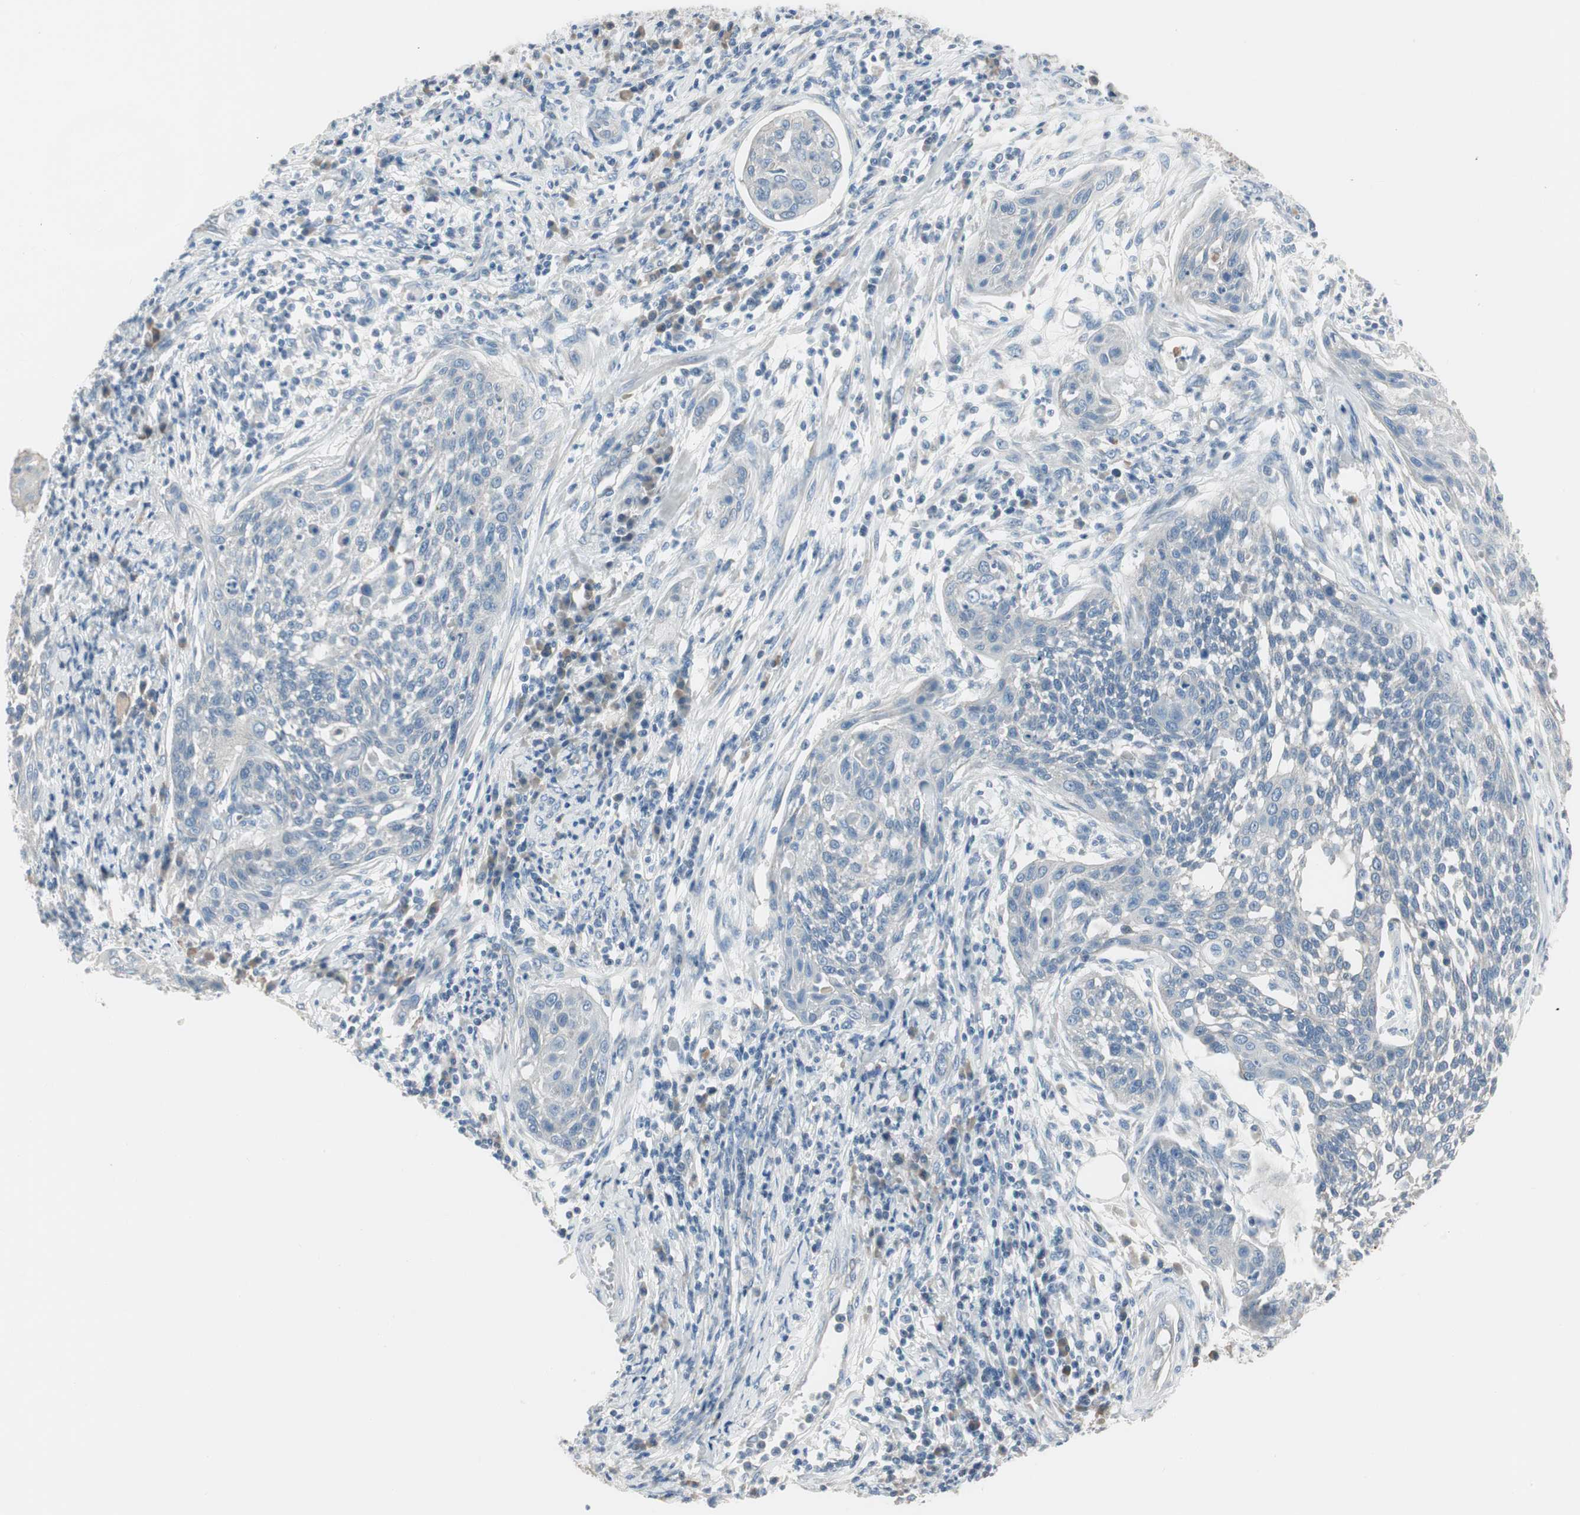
{"staining": {"intensity": "negative", "quantity": "none", "location": "none"}, "tissue": "cervical cancer", "cell_type": "Tumor cells", "image_type": "cancer", "snomed": [{"axis": "morphology", "description": "Squamous cell carcinoma, NOS"}, {"axis": "topography", "description": "Cervix"}], "caption": "Tumor cells are negative for brown protein staining in cervical cancer (squamous cell carcinoma).", "gene": "SPINK4", "patient": {"sex": "female", "age": 34}}